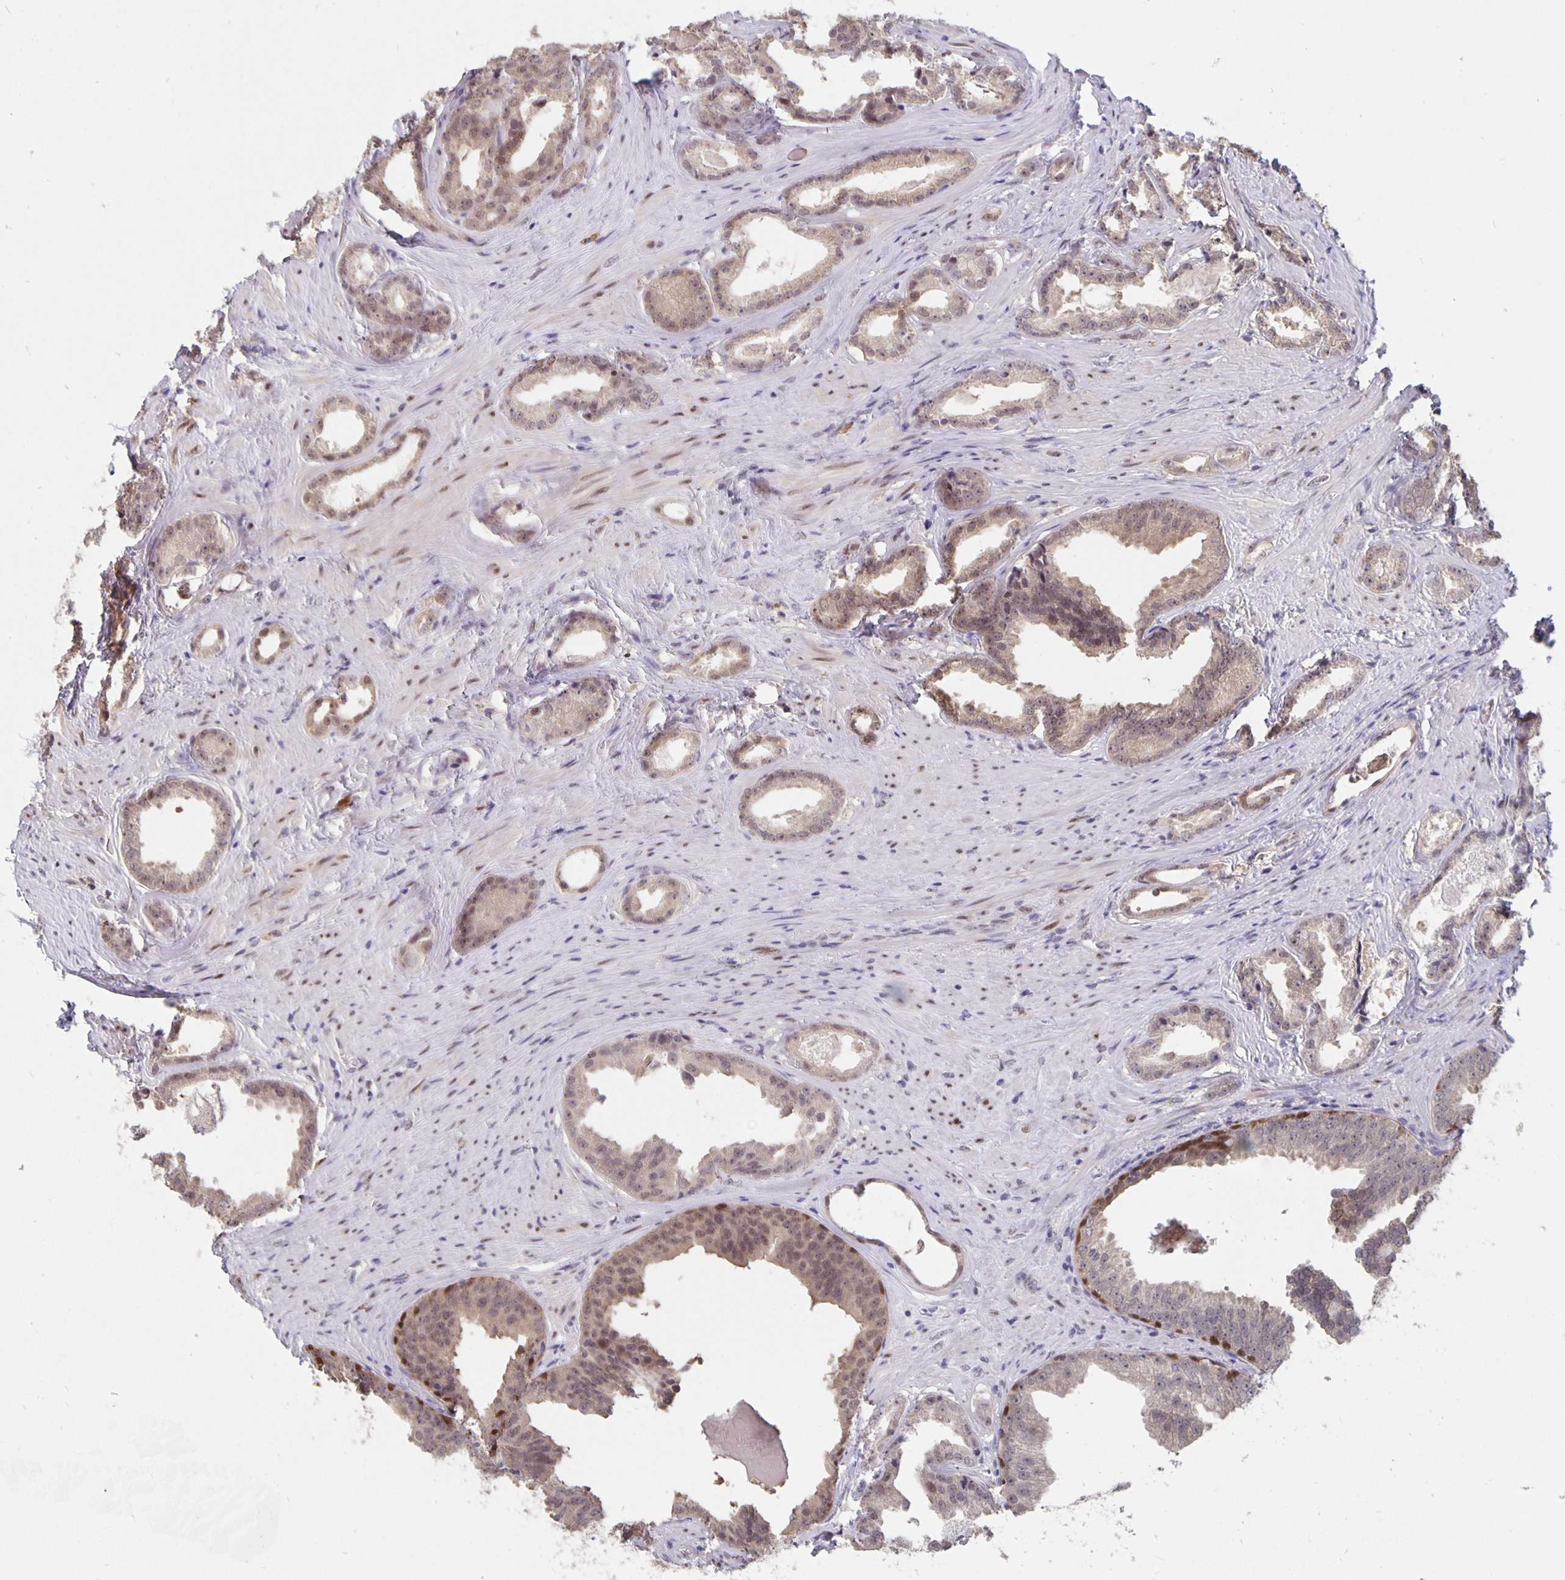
{"staining": {"intensity": "weak", "quantity": "25%-75%", "location": "cytoplasmic/membranous,nuclear"}, "tissue": "prostate cancer", "cell_type": "Tumor cells", "image_type": "cancer", "snomed": [{"axis": "morphology", "description": "Adenocarcinoma, Low grade"}, {"axis": "topography", "description": "Prostate"}], "caption": "An image of adenocarcinoma (low-grade) (prostate) stained for a protein reveals weak cytoplasmic/membranous and nuclear brown staining in tumor cells. The staining was performed using DAB, with brown indicating positive protein expression. Nuclei are stained blue with hematoxylin.", "gene": "ZNF691", "patient": {"sex": "male", "age": 65}}